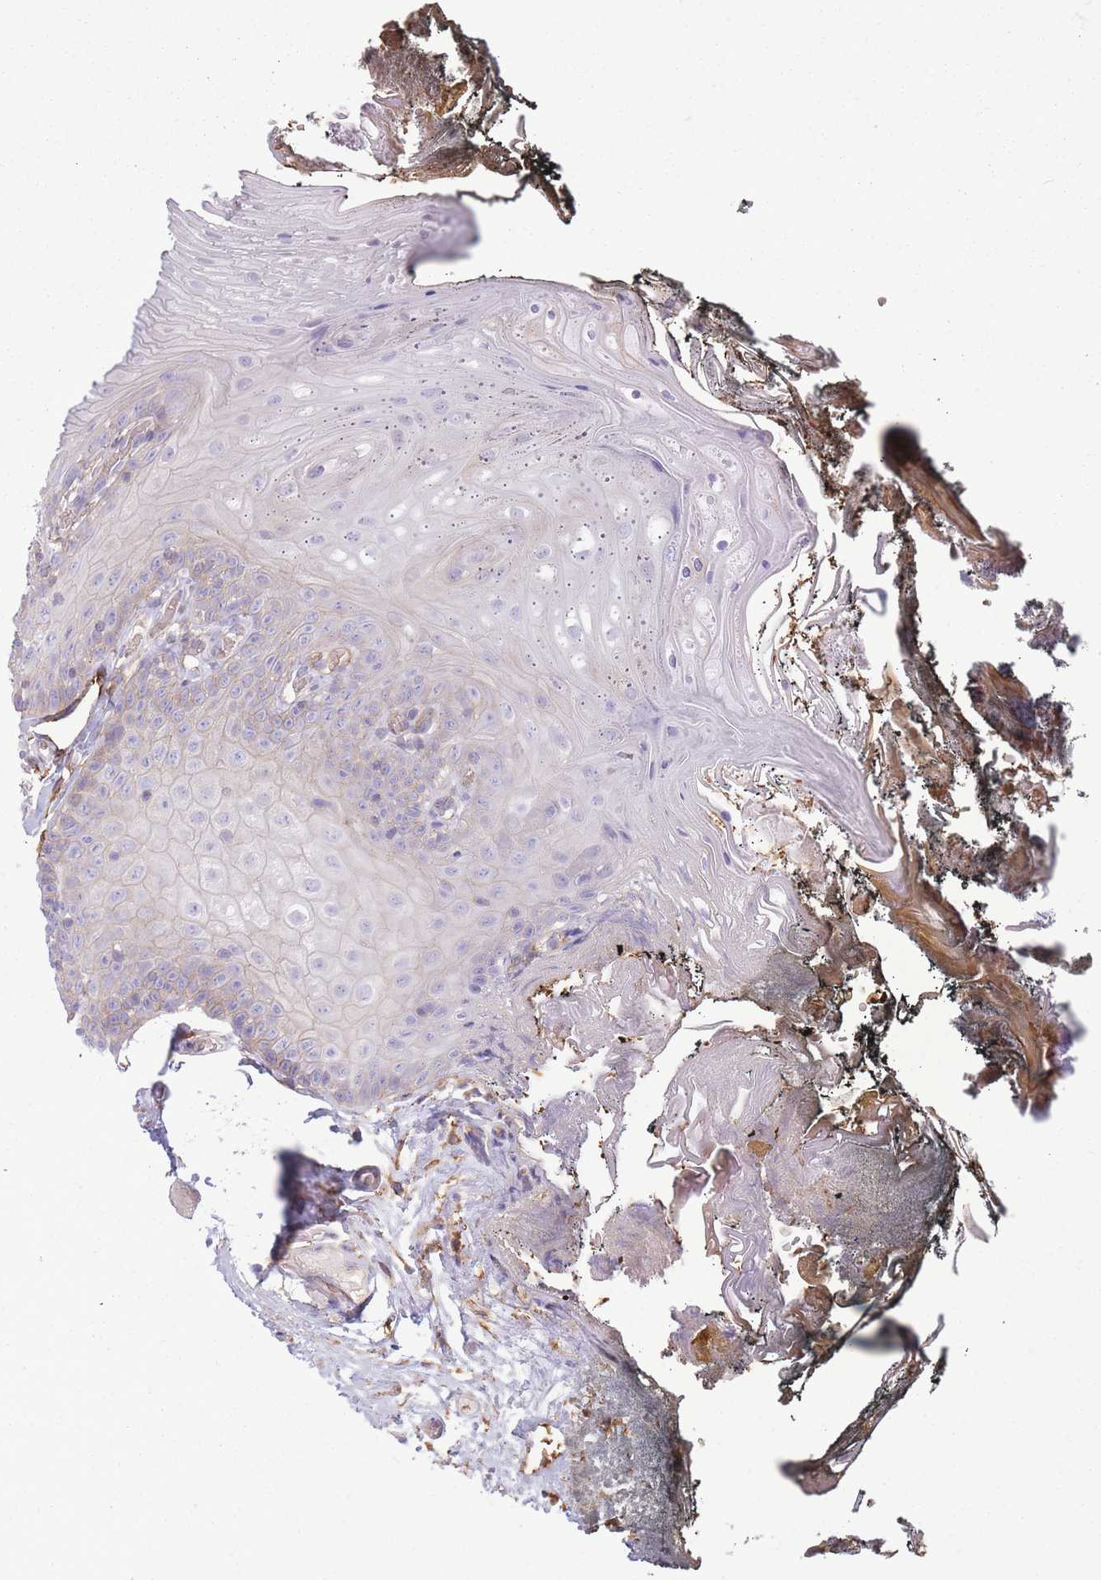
{"staining": {"intensity": "negative", "quantity": "none", "location": "none"}, "tissue": "oral mucosa", "cell_type": "Squamous epithelial cells", "image_type": "normal", "snomed": [{"axis": "morphology", "description": "Normal tissue, NOS"}, {"axis": "morphology", "description": "Squamous cell carcinoma, NOS"}, {"axis": "topography", "description": "Oral tissue"}, {"axis": "topography", "description": "Head-Neck"}], "caption": "High magnification brightfield microscopy of normal oral mucosa stained with DAB (3,3'-diaminobenzidine) (brown) and counterstained with hematoxylin (blue): squamous epithelial cells show no significant positivity. The staining is performed using DAB brown chromogen with nuclei counter-stained in using hematoxylin.", "gene": "ADD1", "patient": {"sex": "female", "age": 81}}